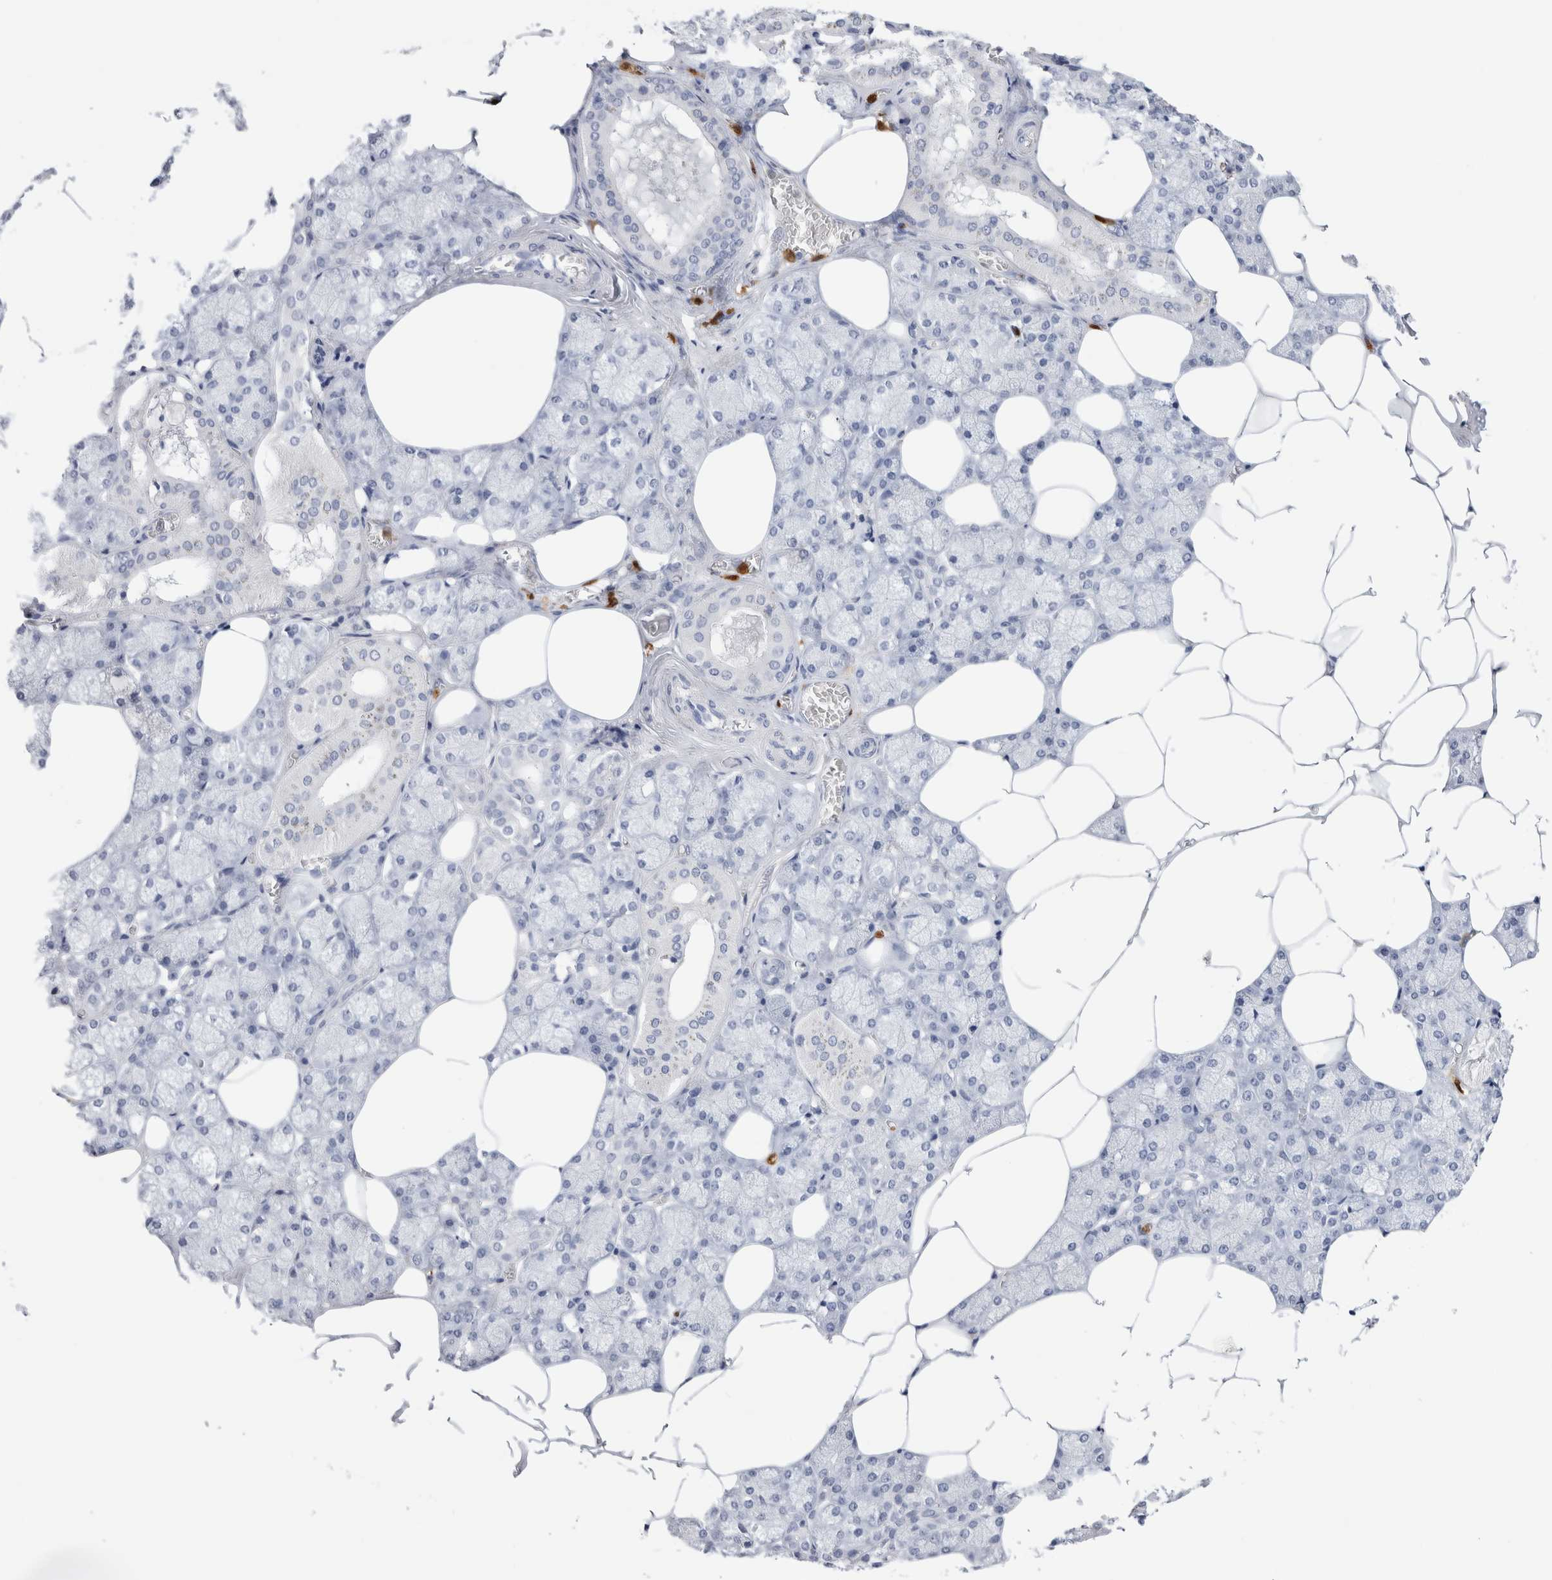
{"staining": {"intensity": "negative", "quantity": "none", "location": "none"}, "tissue": "salivary gland", "cell_type": "Glandular cells", "image_type": "normal", "snomed": [{"axis": "morphology", "description": "Normal tissue, NOS"}, {"axis": "topography", "description": "Salivary gland"}], "caption": "Immunohistochemical staining of normal human salivary gland exhibits no significant expression in glandular cells.", "gene": "SLC10A5", "patient": {"sex": "male", "age": 62}}